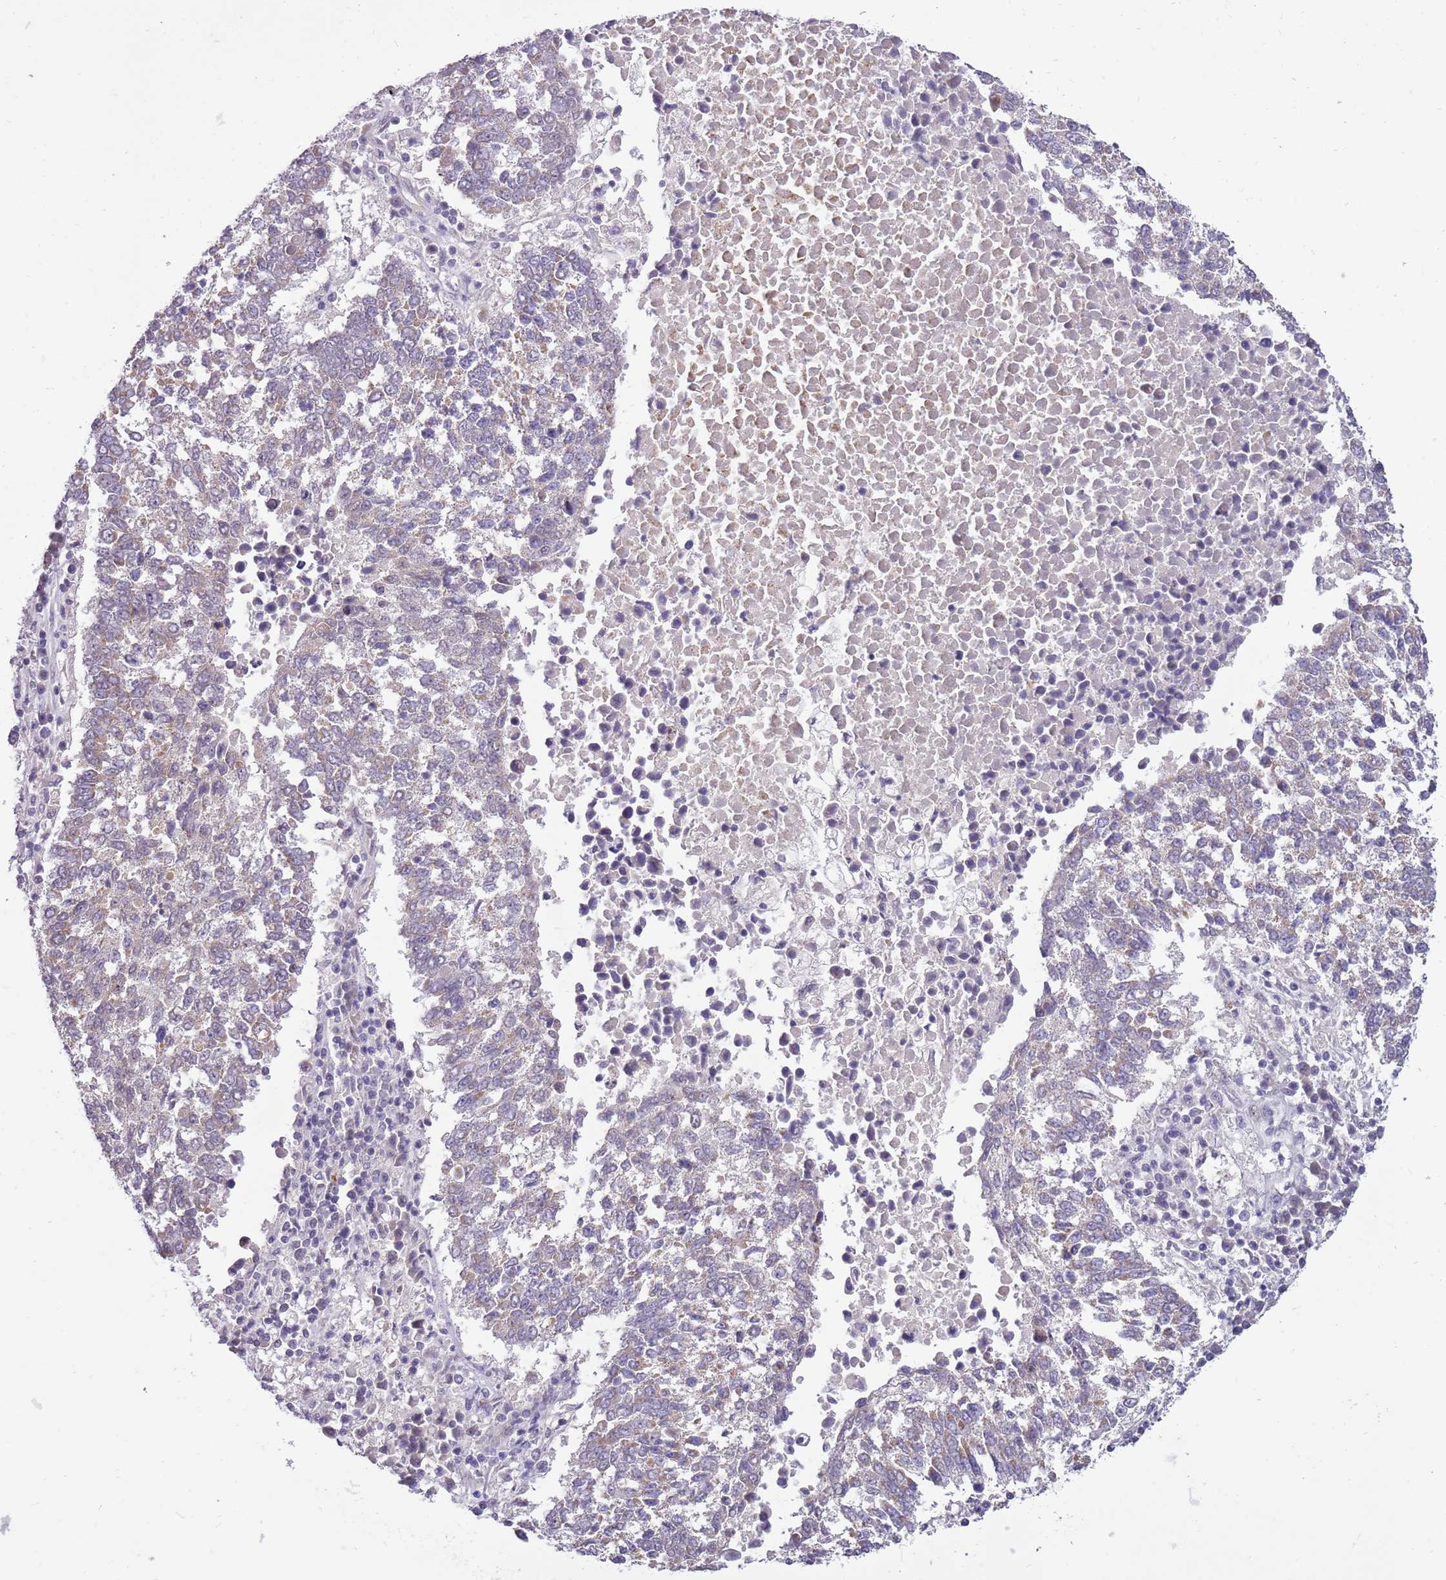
{"staining": {"intensity": "weak", "quantity": "<25%", "location": "cytoplasmic/membranous"}, "tissue": "lung cancer", "cell_type": "Tumor cells", "image_type": "cancer", "snomed": [{"axis": "morphology", "description": "Squamous cell carcinoma, NOS"}, {"axis": "topography", "description": "Lung"}], "caption": "Immunohistochemistry of human squamous cell carcinoma (lung) reveals no expression in tumor cells. Brightfield microscopy of immunohistochemistry (IHC) stained with DAB (3,3'-diaminobenzidine) (brown) and hematoxylin (blue), captured at high magnification.", "gene": "FAM120C", "patient": {"sex": "male", "age": 73}}